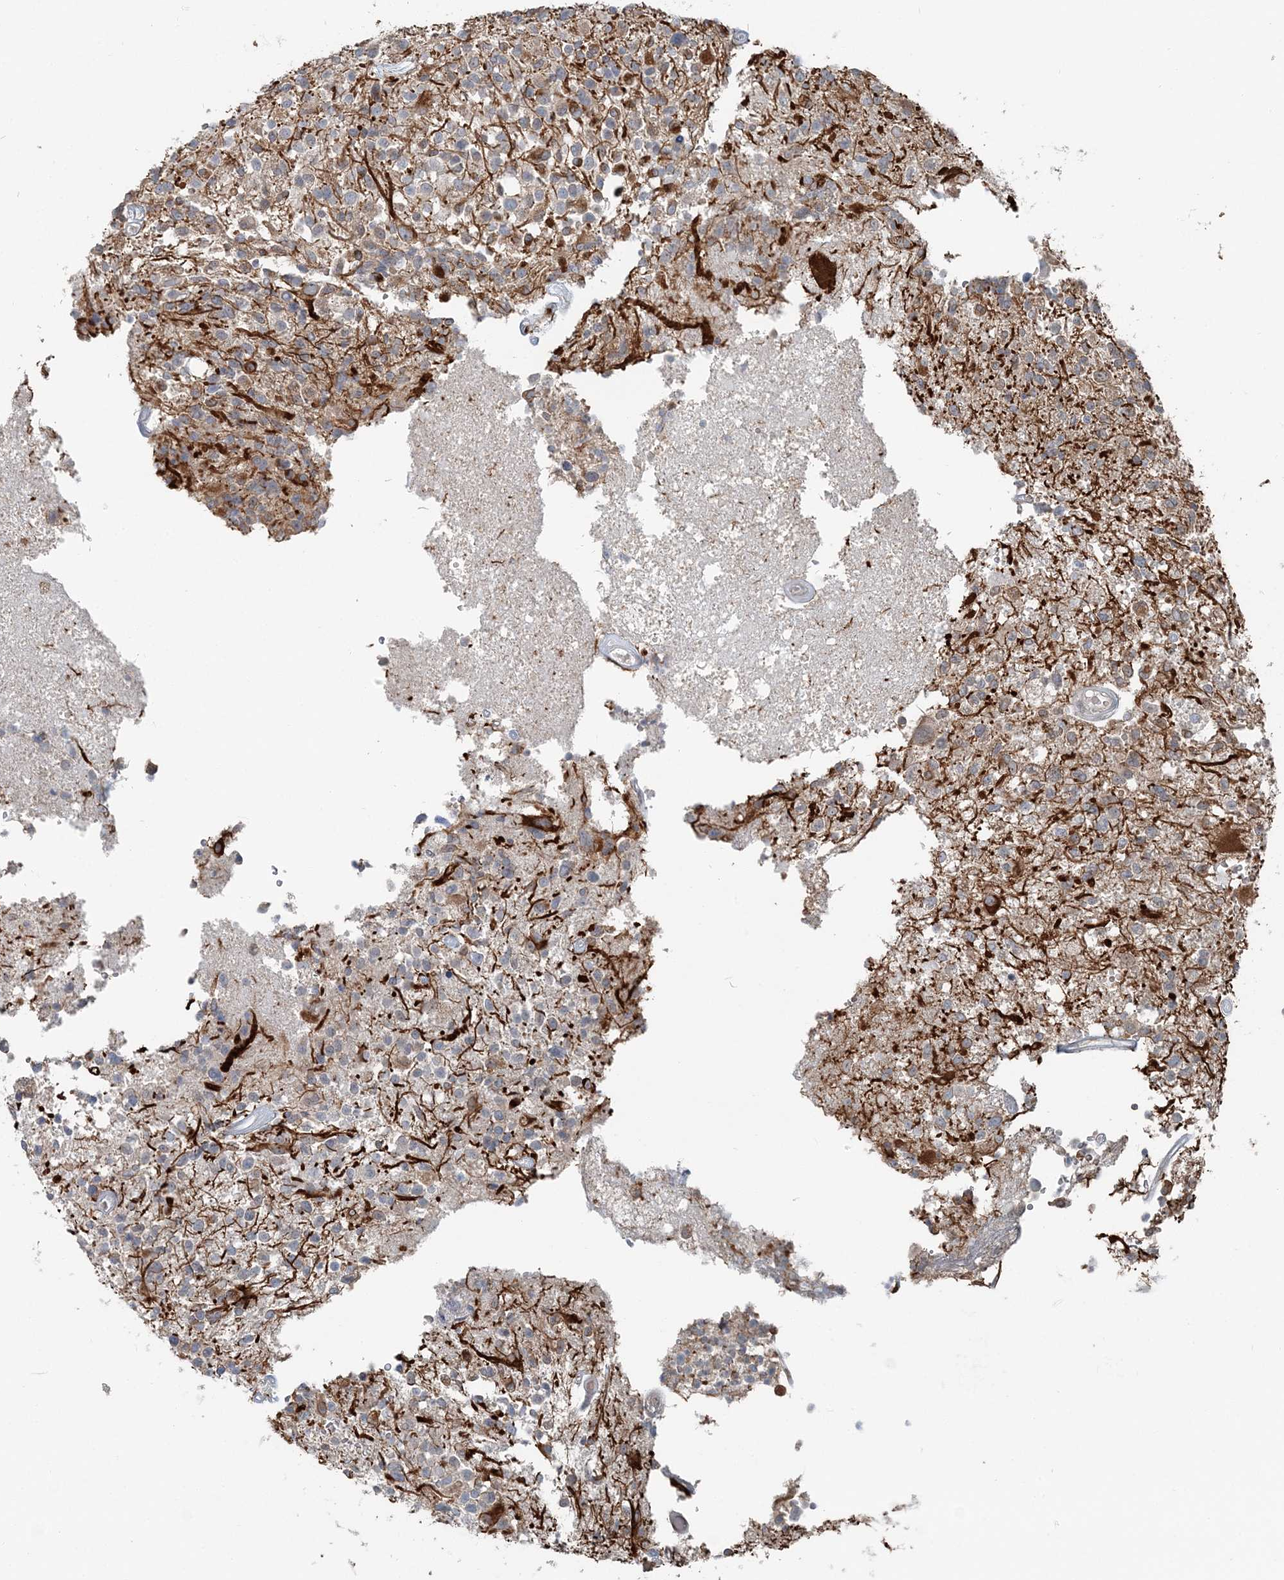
{"staining": {"intensity": "negative", "quantity": "none", "location": "none"}, "tissue": "glioma", "cell_type": "Tumor cells", "image_type": "cancer", "snomed": [{"axis": "morphology", "description": "Glioma, malignant, High grade"}, {"axis": "morphology", "description": "Glioblastoma, NOS"}, {"axis": "topography", "description": "Brain"}], "caption": "Protein analysis of malignant high-grade glioma reveals no significant staining in tumor cells.", "gene": "FBXL17", "patient": {"sex": "male", "age": 60}}